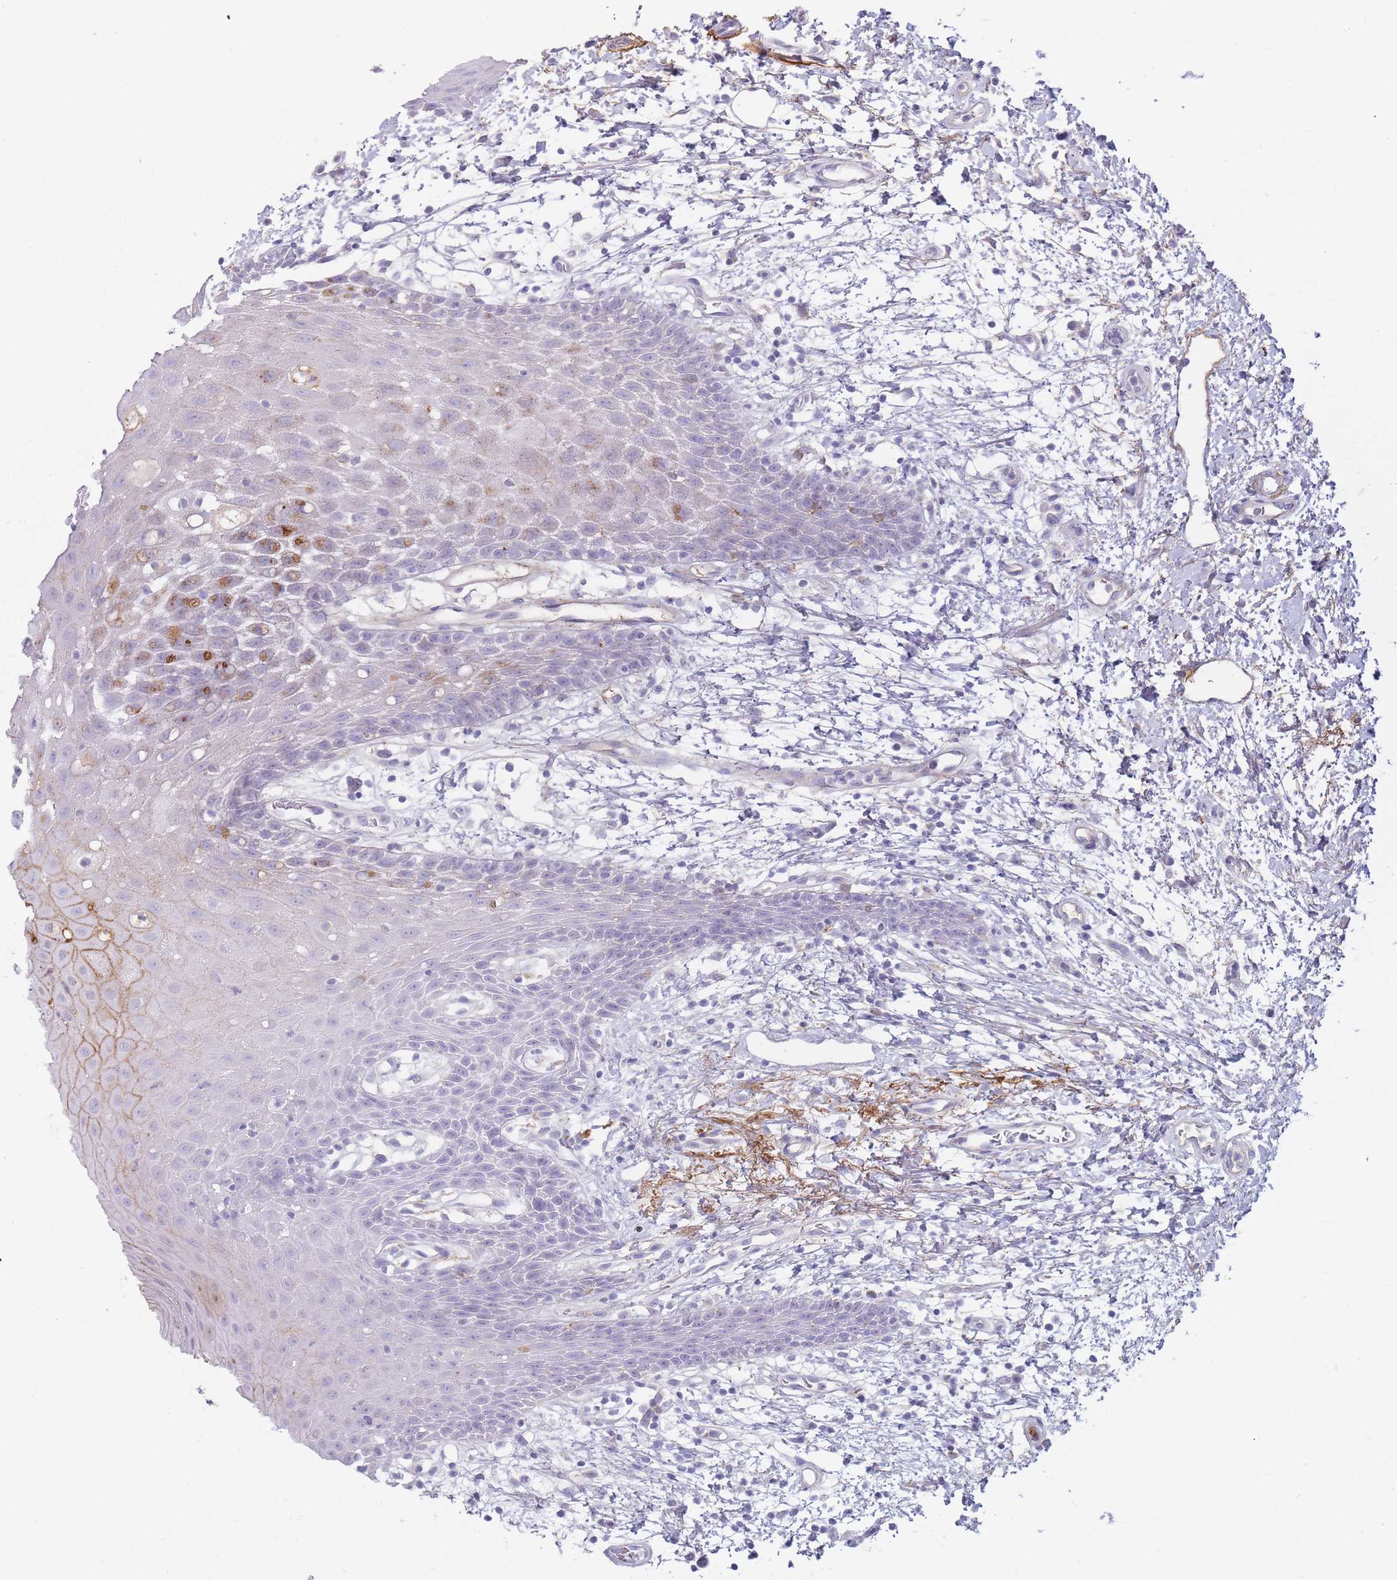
{"staining": {"intensity": "moderate", "quantity": "<25%", "location": "cytoplasmic/membranous"}, "tissue": "oral mucosa", "cell_type": "Squamous epithelial cells", "image_type": "normal", "snomed": [{"axis": "morphology", "description": "Normal tissue, NOS"}, {"axis": "topography", "description": "Oral tissue"}, {"axis": "topography", "description": "Tounge, NOS"}], "caption": "Immunohistochemical staining of benign human oral mucosa reveals moderate cytoplasmic/membranous protein staining in approximately <25% of squamous epithelial cells. Immunohistochemistry stains the protein in brown and the nuclei are stained blue.", "gene": "PRG4", "patient": {"sex": "female", "age": 59}}